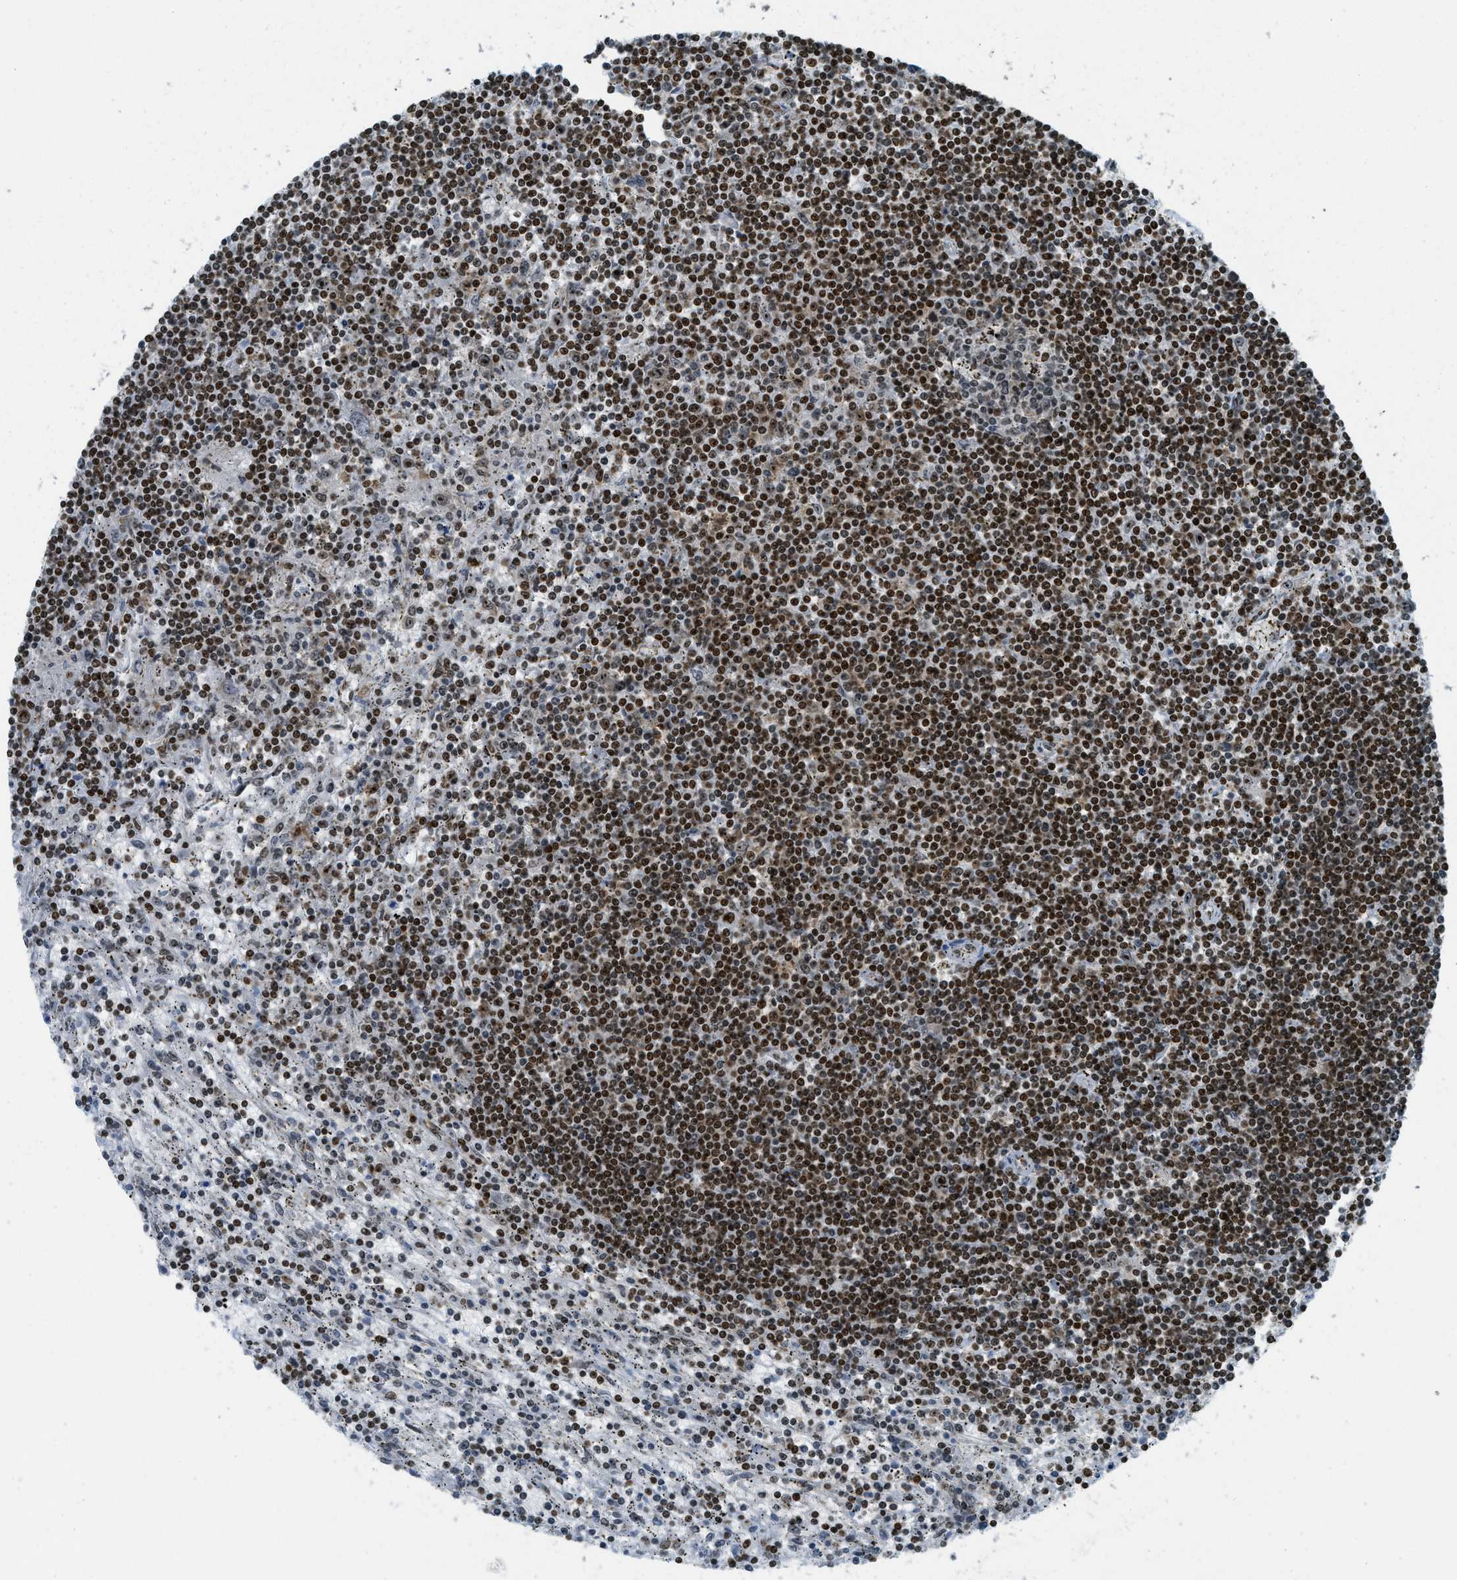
{"staining": {"intensity": "strong", "quantity": ">75%", "location": "nuclear"}, "tissue": "lymphoma", "cell_type": "Tumor cells", "image_type": "cancer", "snomed": [{"axis": "morphology", "description": "Malignant lymphoma, non-Hodgkin's type, Low grade"}, {"axis": "topography", "description": "Spleen"}], "caption": "A high-resolution micrograph shows IHC staining of low-grade malignant lymphoma, non-Hodgkin's type, which demonstrates strong nuclear positivity in approximately >75% of tumor cells.", "gene": "URB1", "patient": {"sex": "male", "age": 76}}